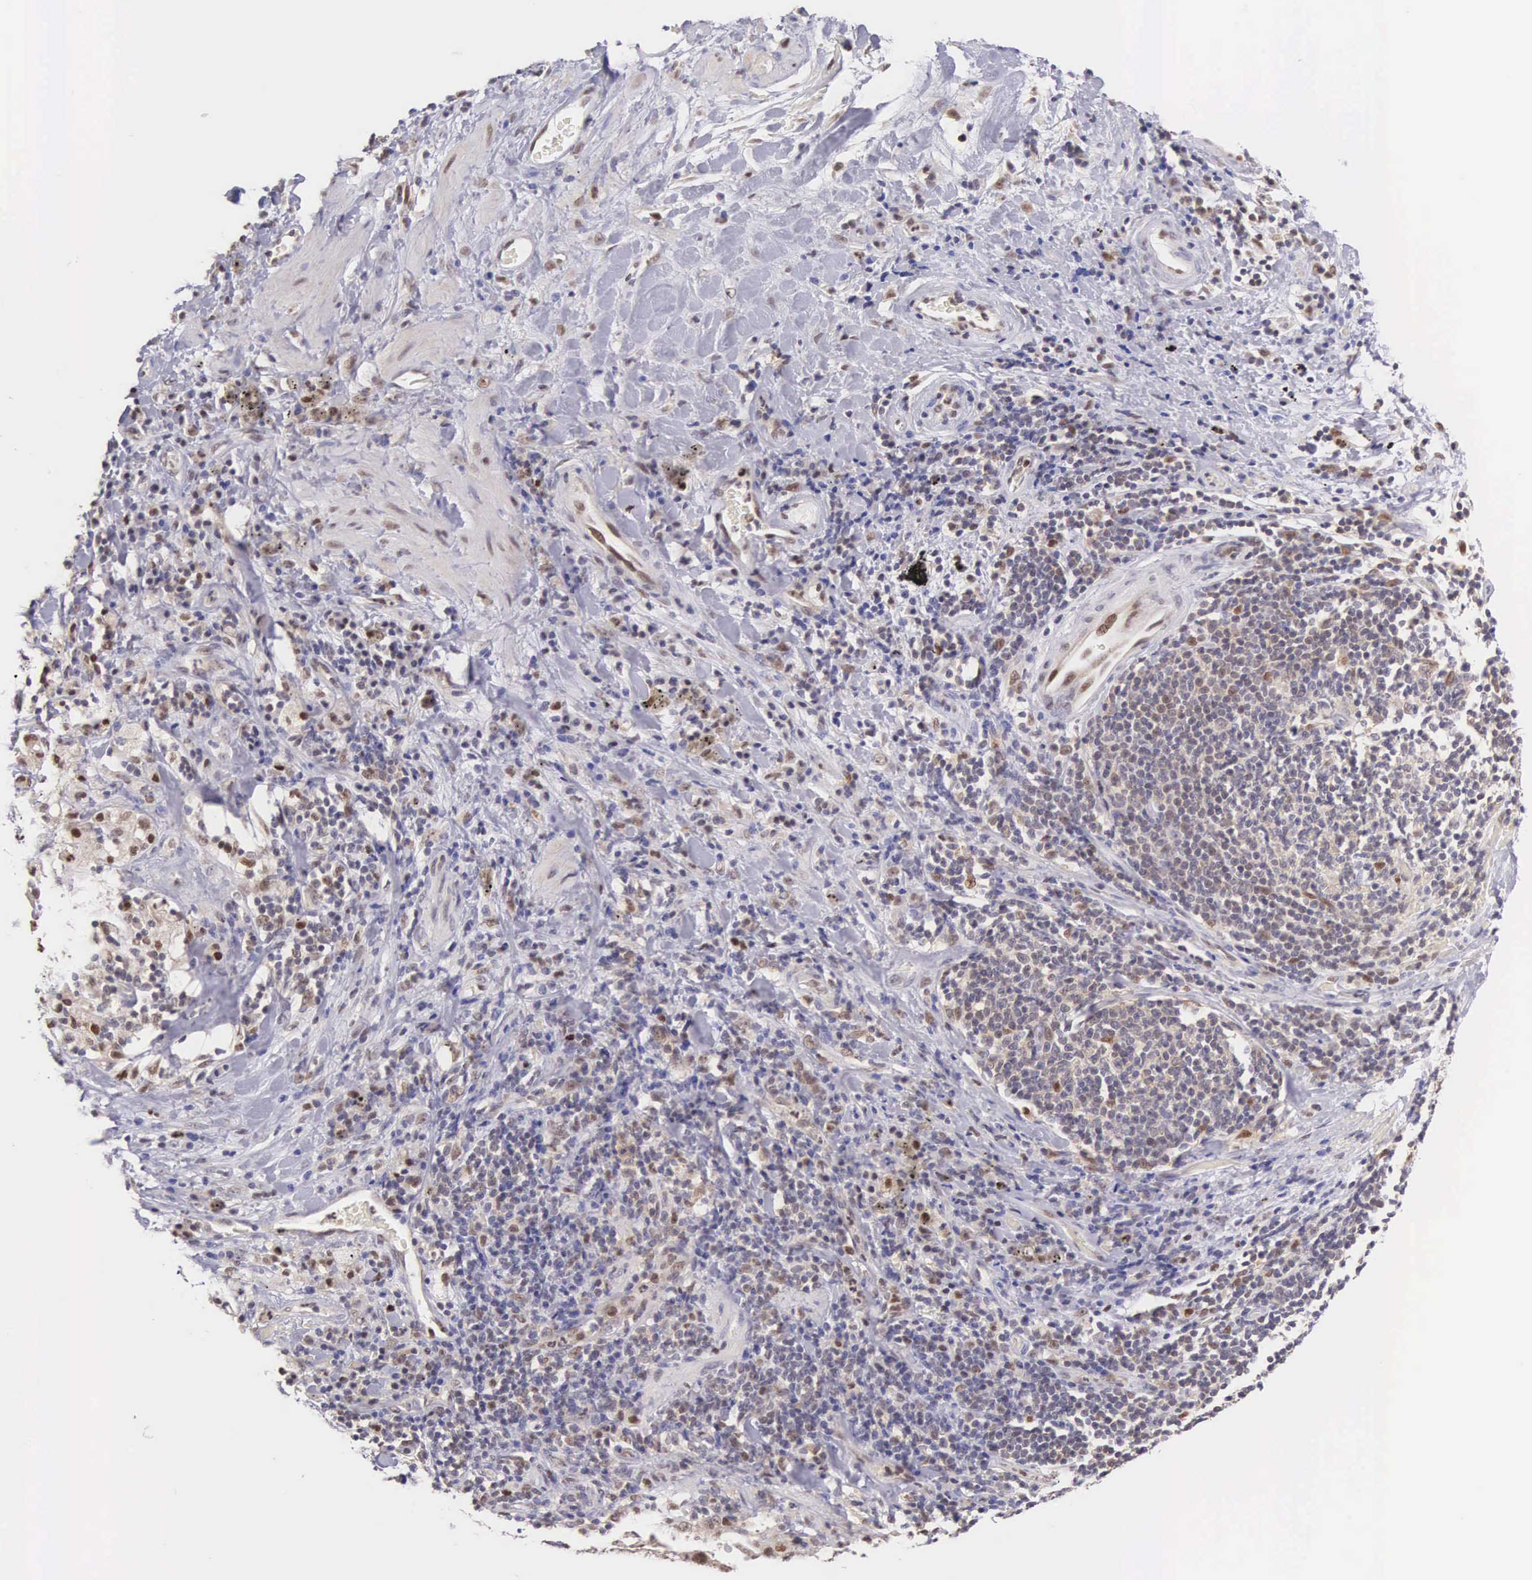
{"staining": {"intensity": "weak", "quantity": "25%-75%", "location": "nuclear"}, "tissue": "lung cancer", "cell_type": "Tumor cells", "image_type": "cancer", "snomed": [{"axis": "morphology", "description": "Squamous cell carcinoma, NOS"}, {"axis": "topography", "description": "Lung"}], "caption": "IHC micrograph of human squamous cell carcinoma (lung) stained for a protein (brown), which displays low levels of weak nuclear staining in about 25%-75% of tumor cells.", "gene": "GRK3", "patient": {"sex": "male", "age": 64}}